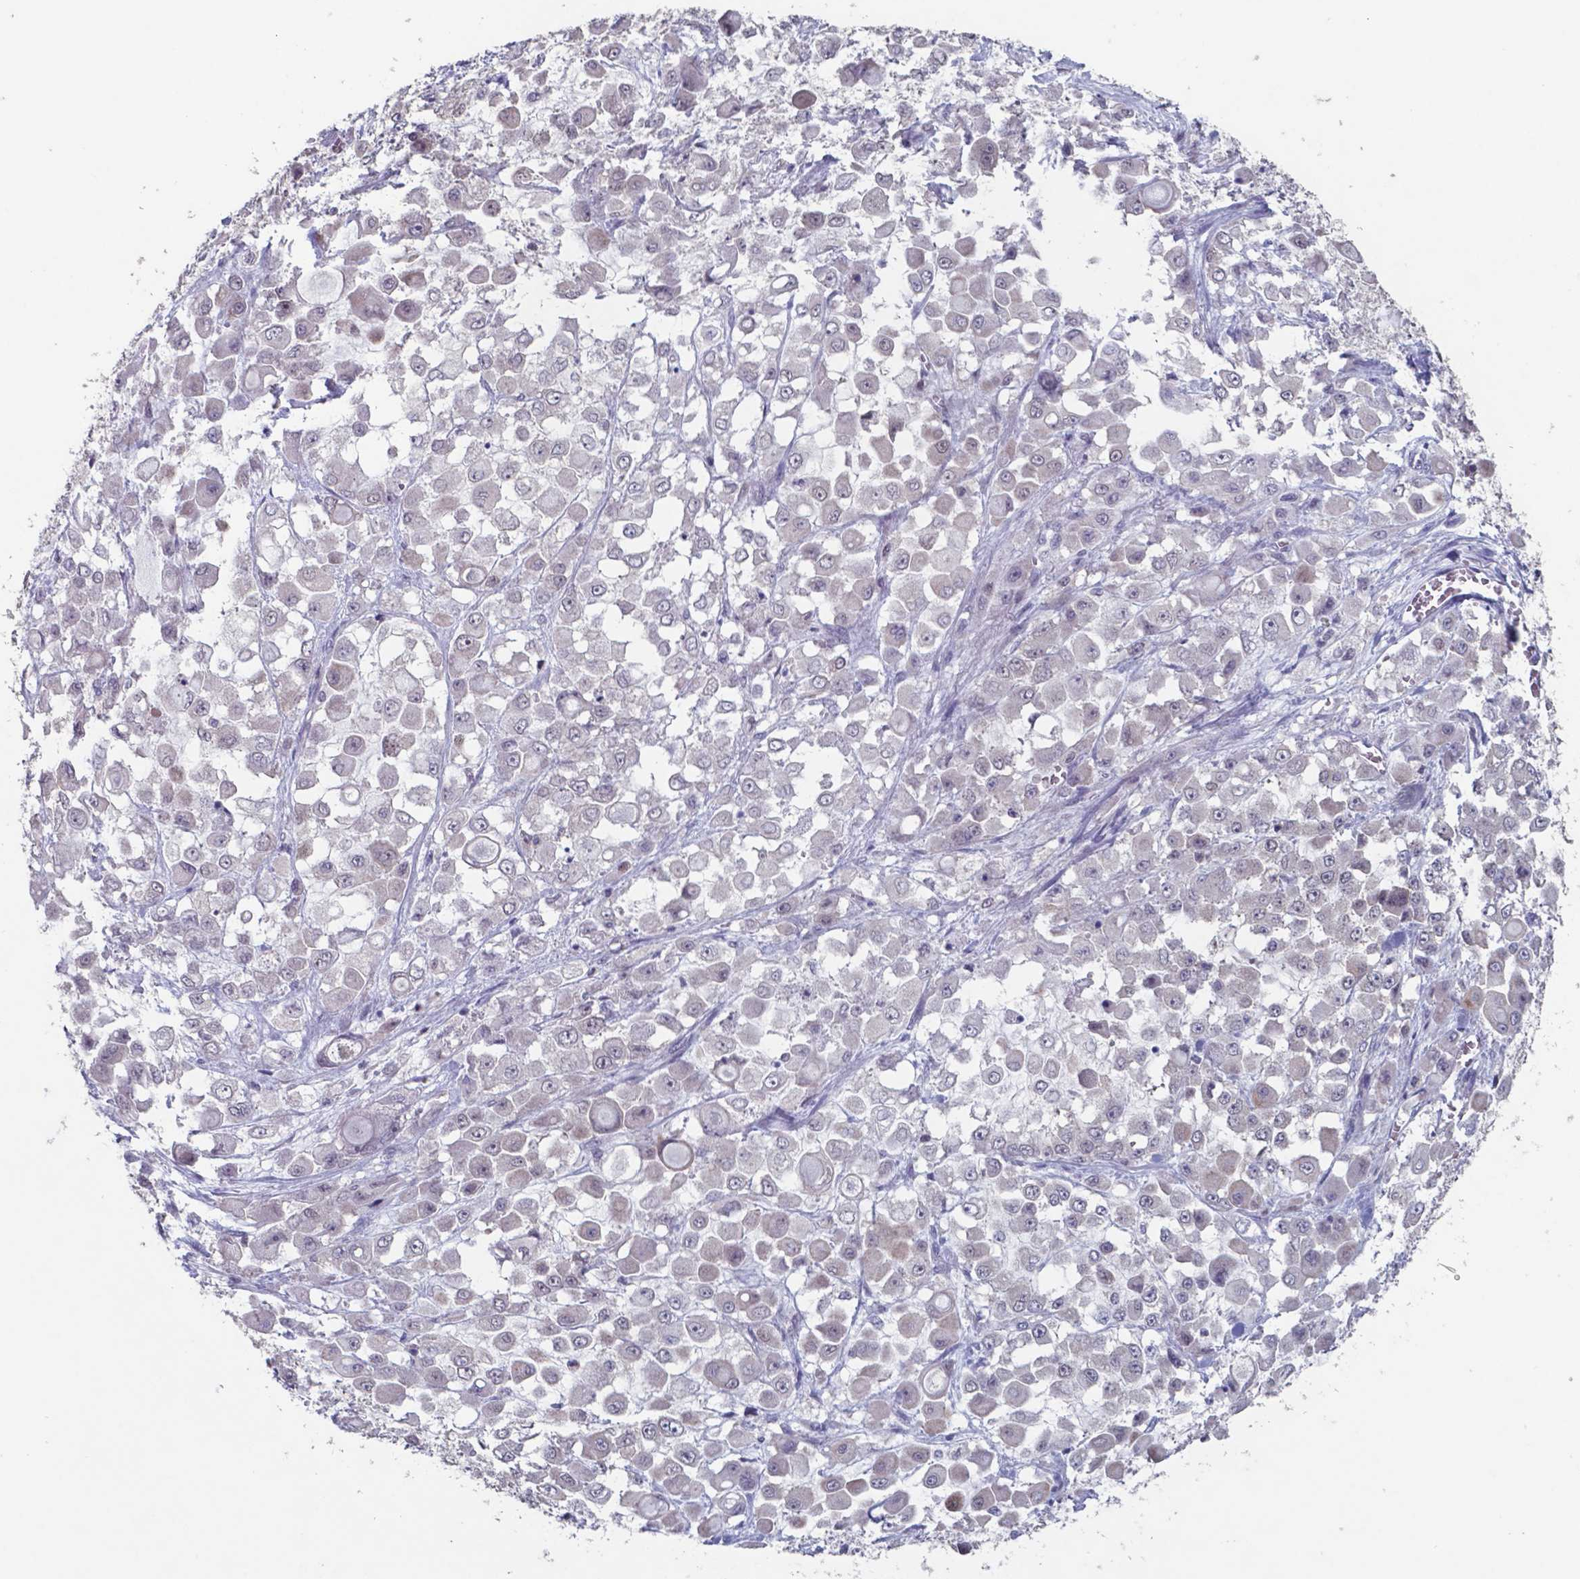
{"staining": {"intensity": "negative", "quantity": "none", "location": "none"}, "tissue": "stomach cancer", "cell_type": "Tumor cells", "image_type": "cancer", "snomed": [{"axis": "morphology", "description": "Adenocarcinoma, NOS"}, {"axis": "topography", "description": "Stomach"}], "caption": "Photomicrograph shows no protein expression in tumor cells of stomach adenocarcinoma tissue.", "gene": "TDP2", "patient": {"sex": "female", "age": 76}}